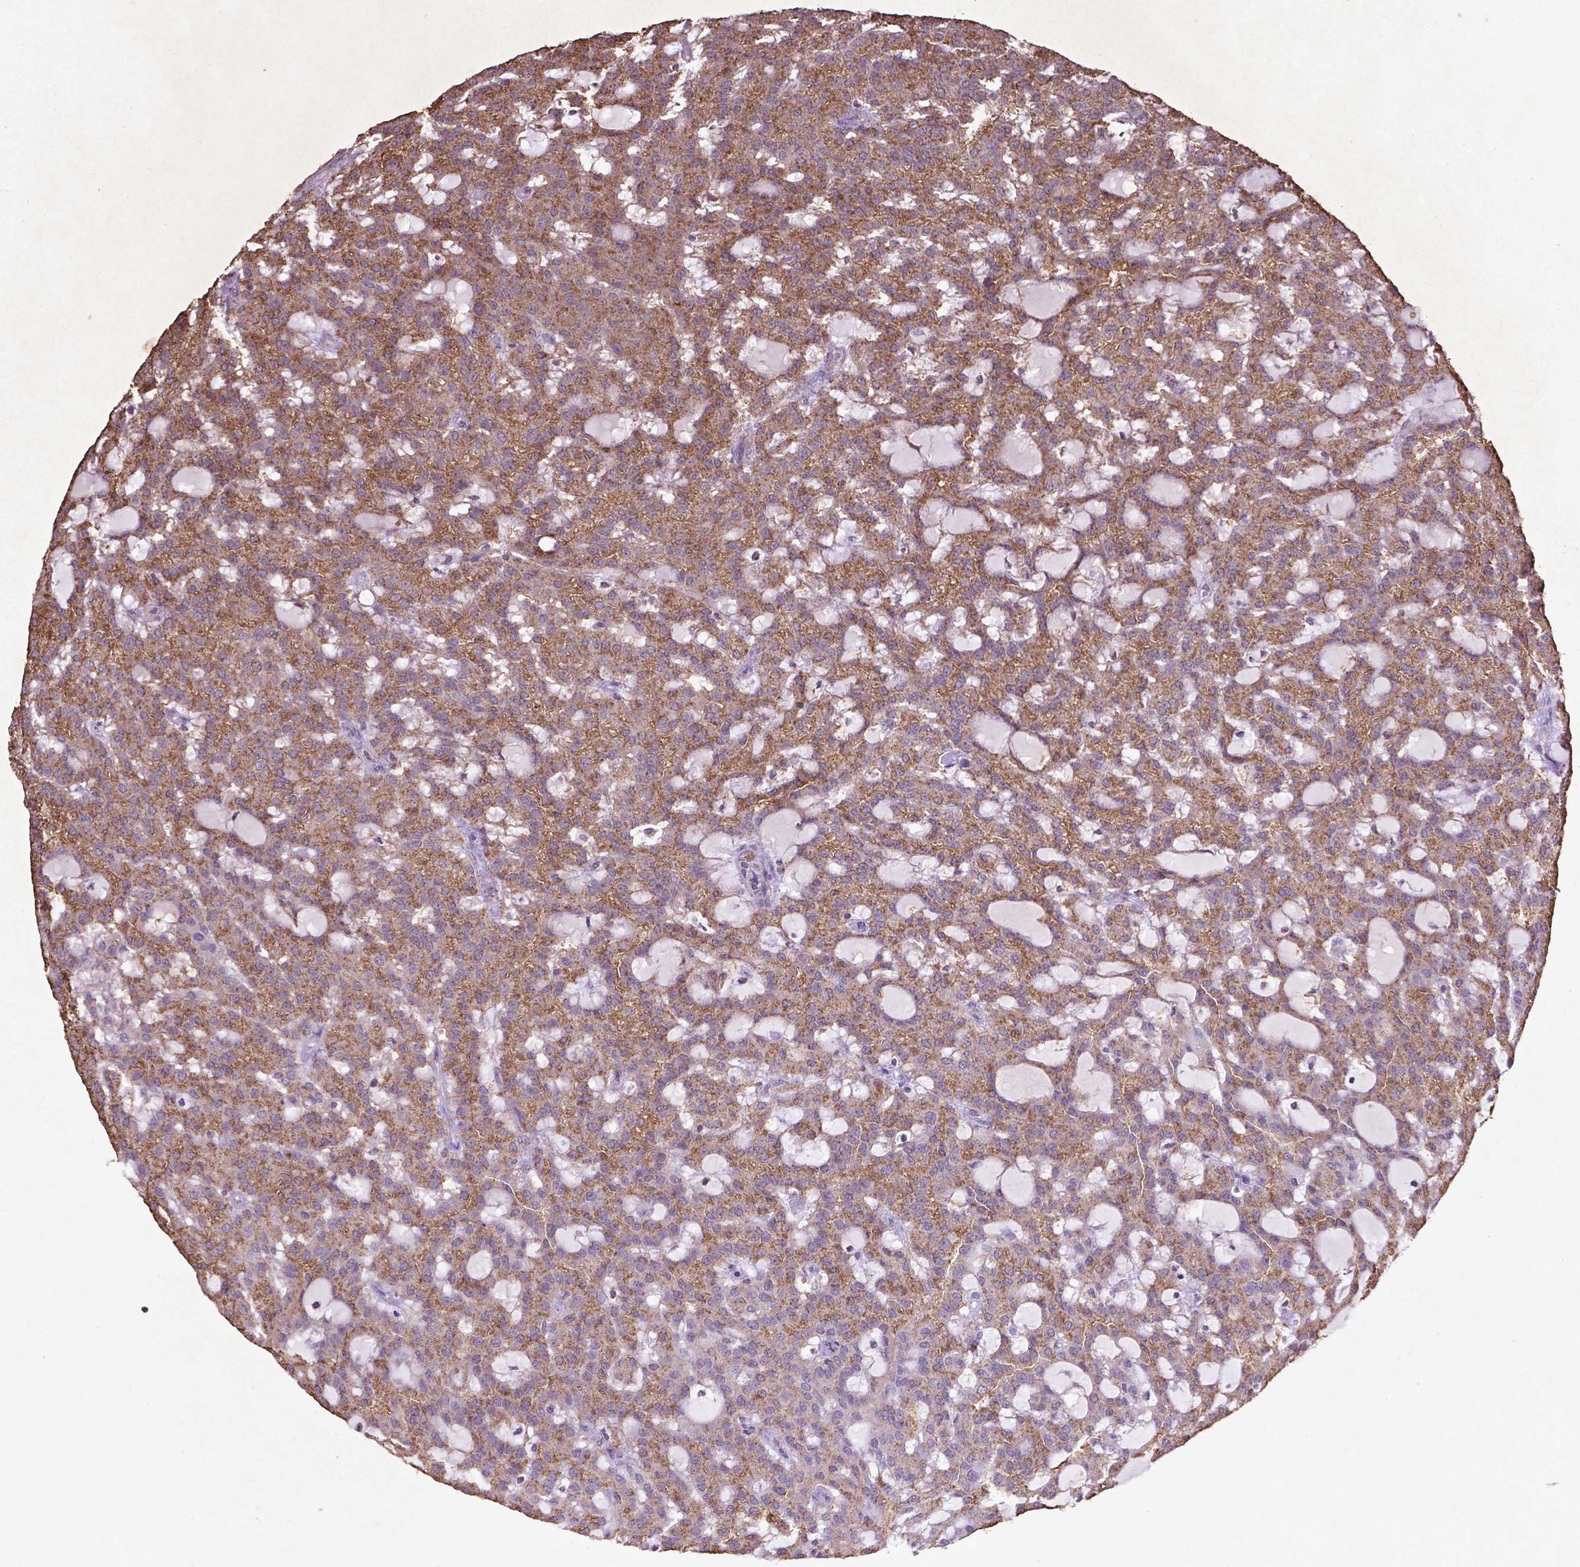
{"staining": {"intensity": "moderate", "quantity": ">75%", "location": "cytoplasmic/membranous"}, "tissue": "renal cancer", "cell_type": "Tumor cells", "image_type": "cancer", "snomed": [{"axis": "morphology", "description": "Adenocarcinoma, NOS"}, {"axis": "topography", "description": "Kidney"}], "caption": "Immunohistochemistry (IHC) (DAB (3,3'-diaminobenzidine)) staining of adenocarcinoma (renal) exhibits moderate cytoplasmic/membranous protein staining in about >75% of tumor cells. Using DAB (brown) and hematoxylin (blue) stains, captured at high magnification using brightfield microscopy.", "gene": "MTOR", "patient": {"sex": "male", "age": 63}}